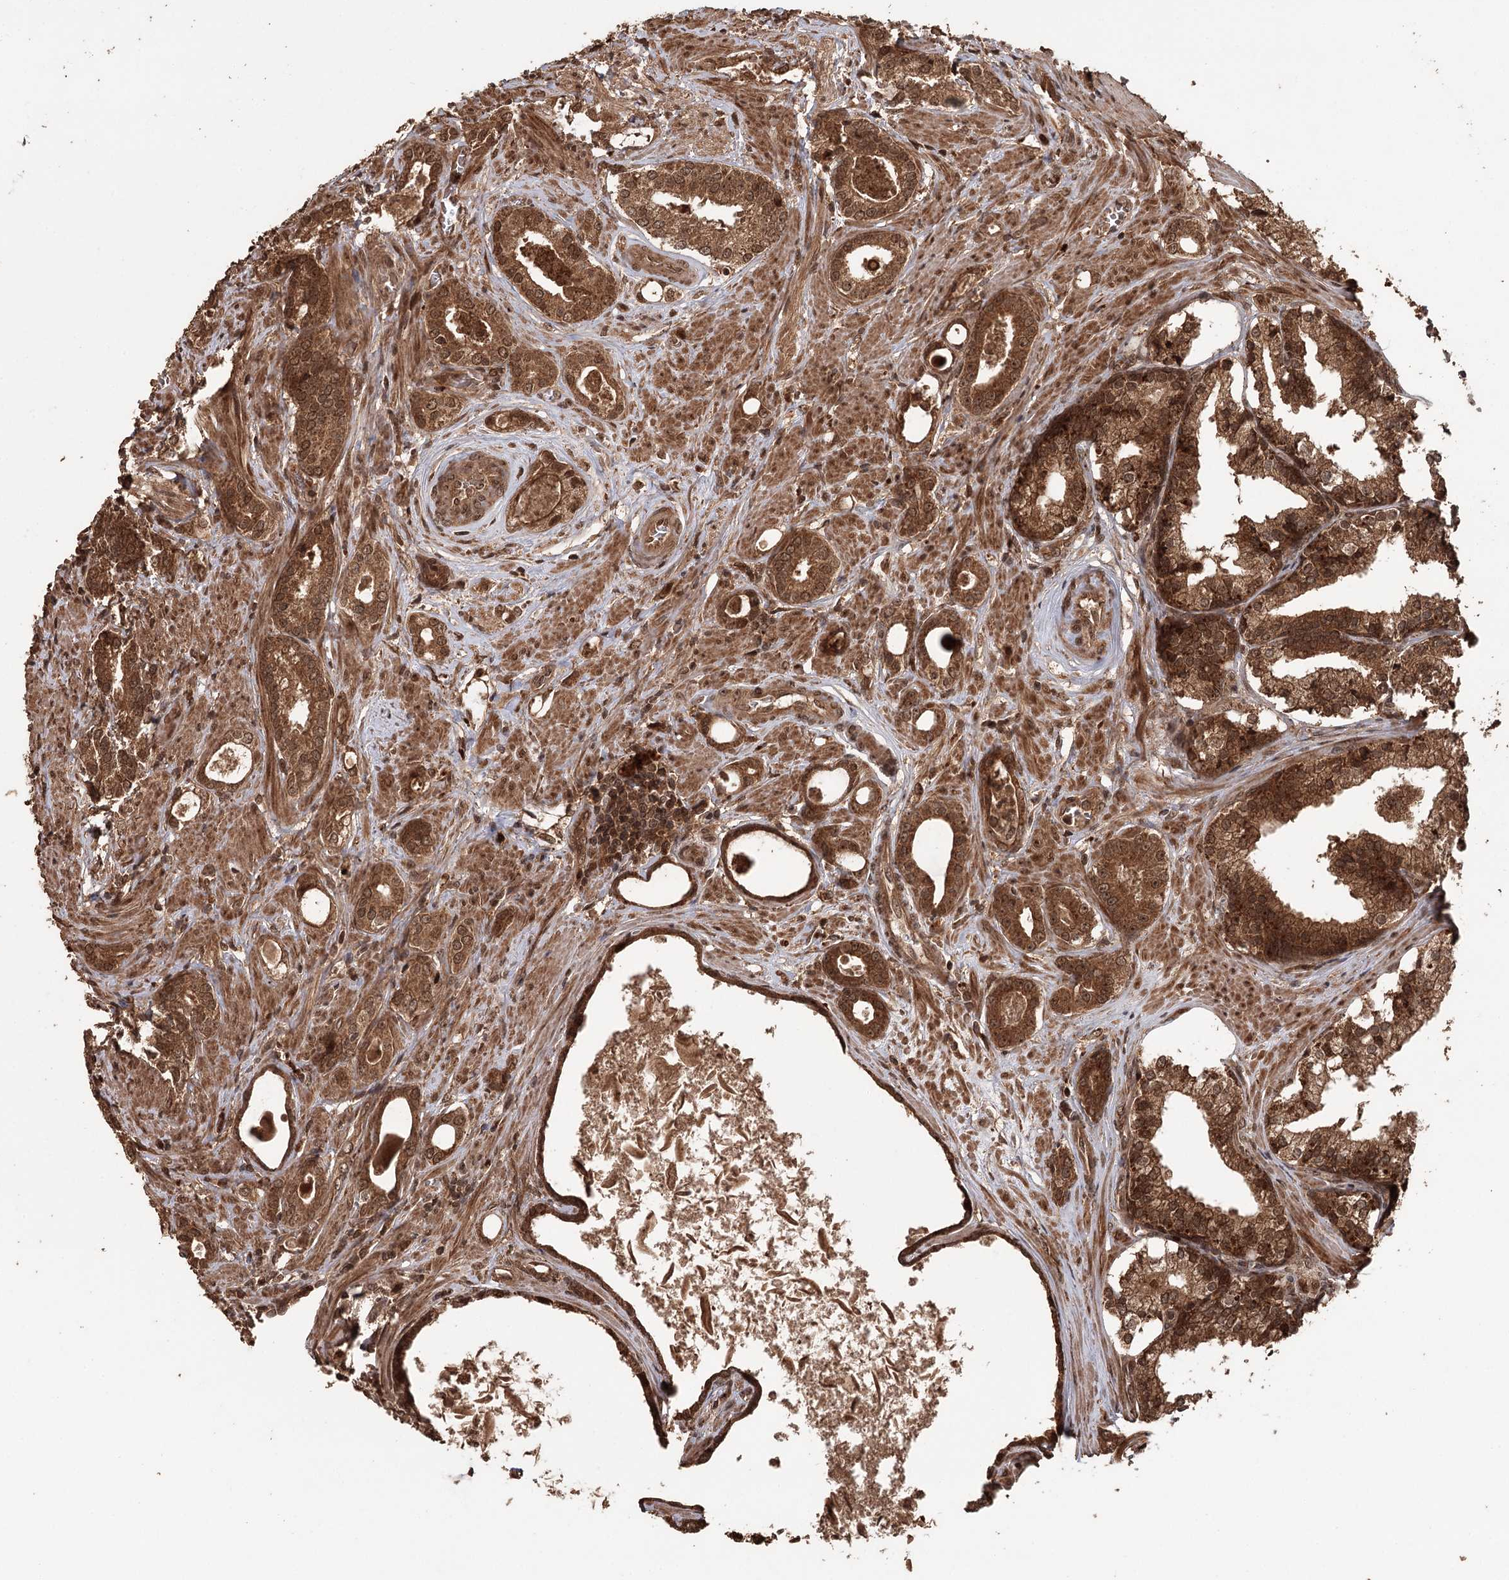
{"staining": {"intensity": "moderate", "quantity": ">75%", "location": "cytoplasmic/membranous,nuclear"}, "tissue": "prostate cancer", "cell_type": "Tumor cells", "image_type": "cancer", "snomed": [{"axis": "morphology", "description": "Adenocarcinoma, High grade"}, {"axis": "topography", "description": "Prostate"}], "caption": "Immunohistochemistry (IHC) staining of prostate high-grade adenocarcinoma, which reveals medium levels of moderate cytoplasmic/membranous and nuclear positivity in about >75% of tumor cells indicating moderate cytoplasmic/membranous and nuclear protein staining. The staining was performed using DAB (brown) for protein detection and nuclei were counterstained in hematoxylin (blue).", "gene": "N6AMT1", "patient": {"sex": "male", "age": 58}}